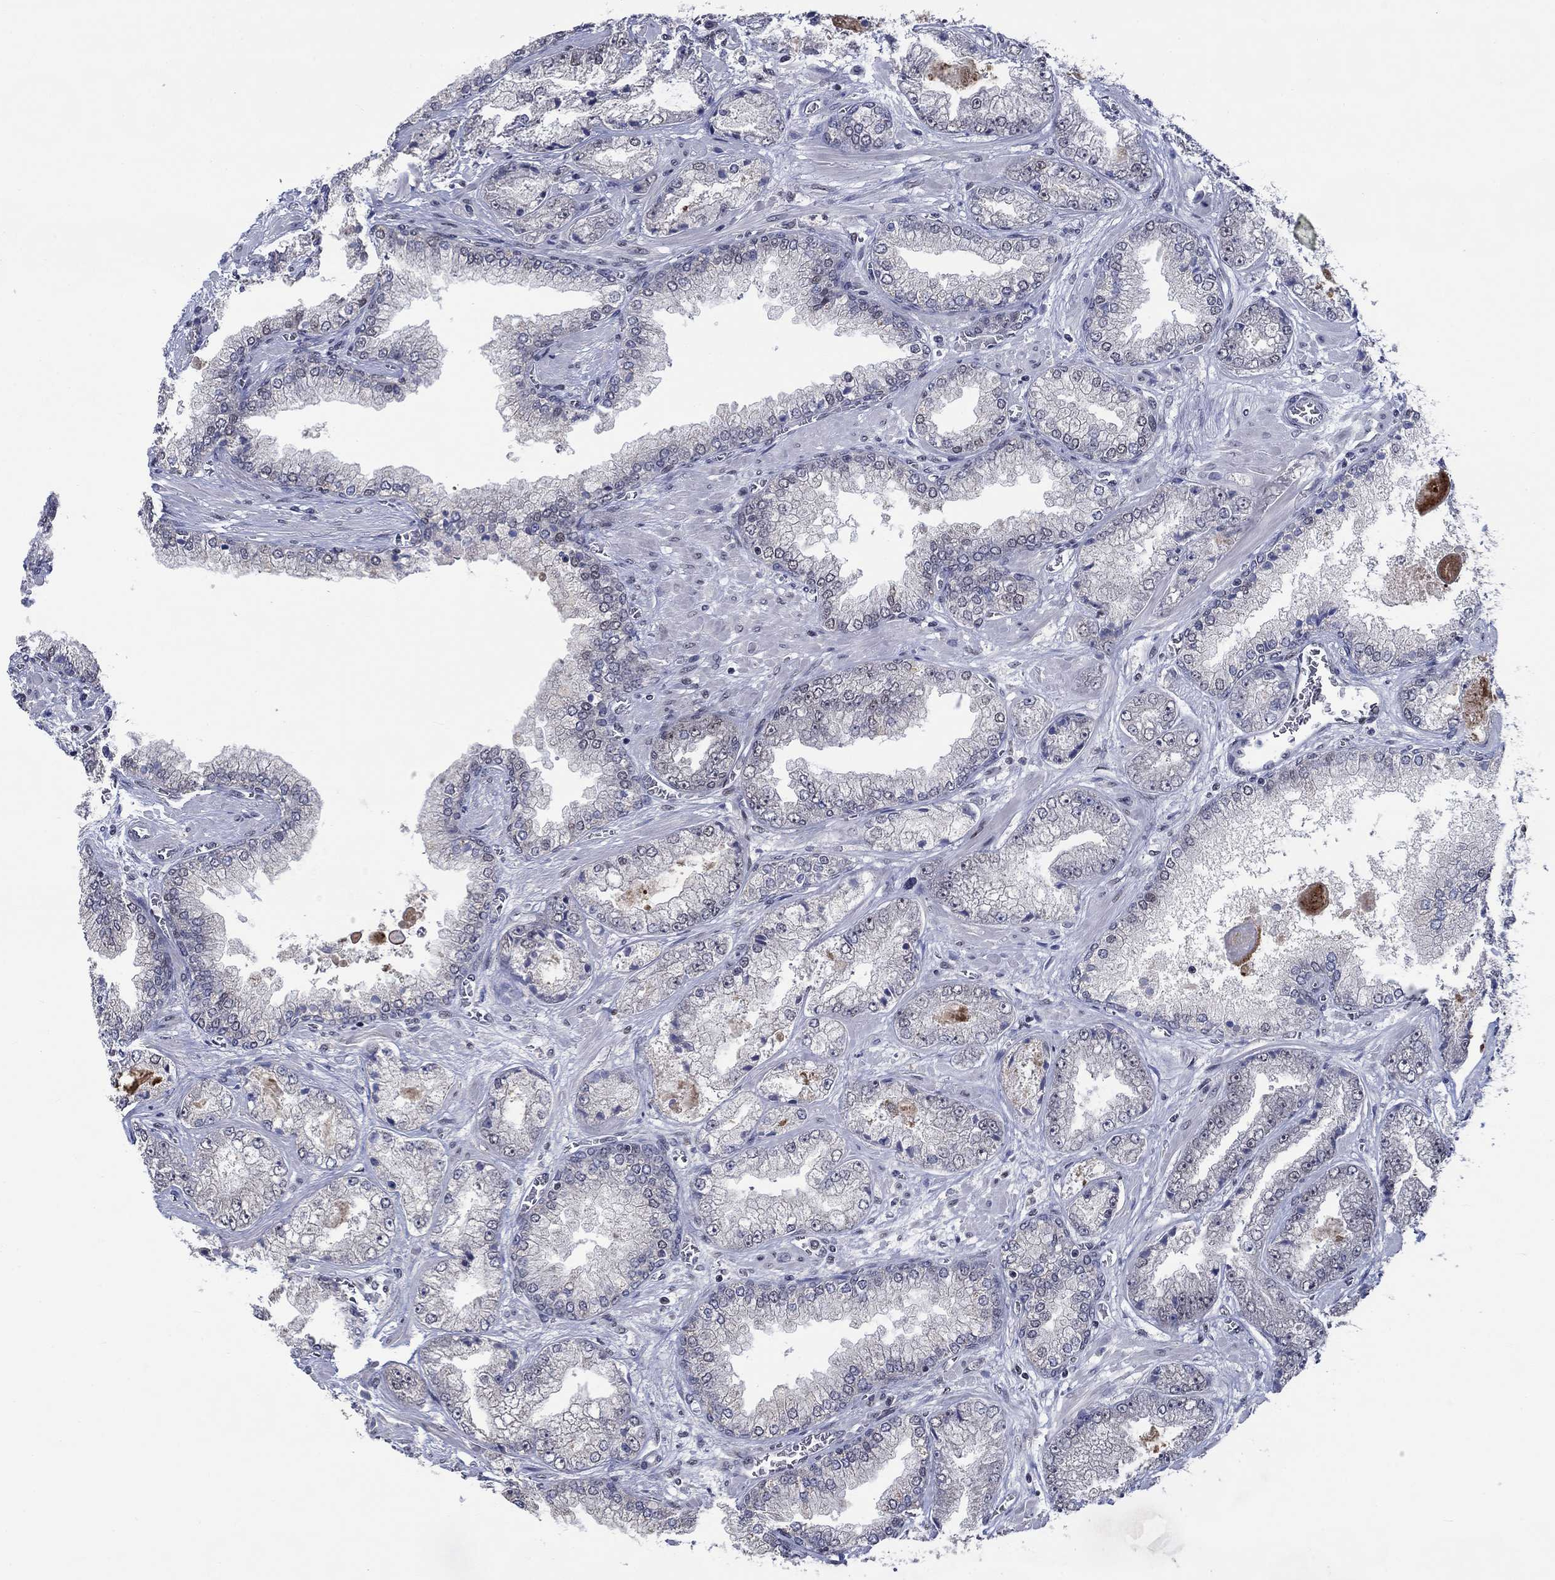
{"staining": {"intensity": "negative", "quantity": "none", "location": "none"}, "tissue": "prostate cancer", "cell_type": "Tumor cells", "image_type": "cancer", "snomed": [{"axis": "morphology", "description": "Adenocarcinoma, Low grade"}, {"axis": "topography", "description": "Prostate"}], "caption": "Immunohistochemical staining of prostate cancer (low-grade adenocarcinoma) shows no significant expression in tumor cells.", "gene": "HTN1", "patient": {"sex": "male", "age": 57}}